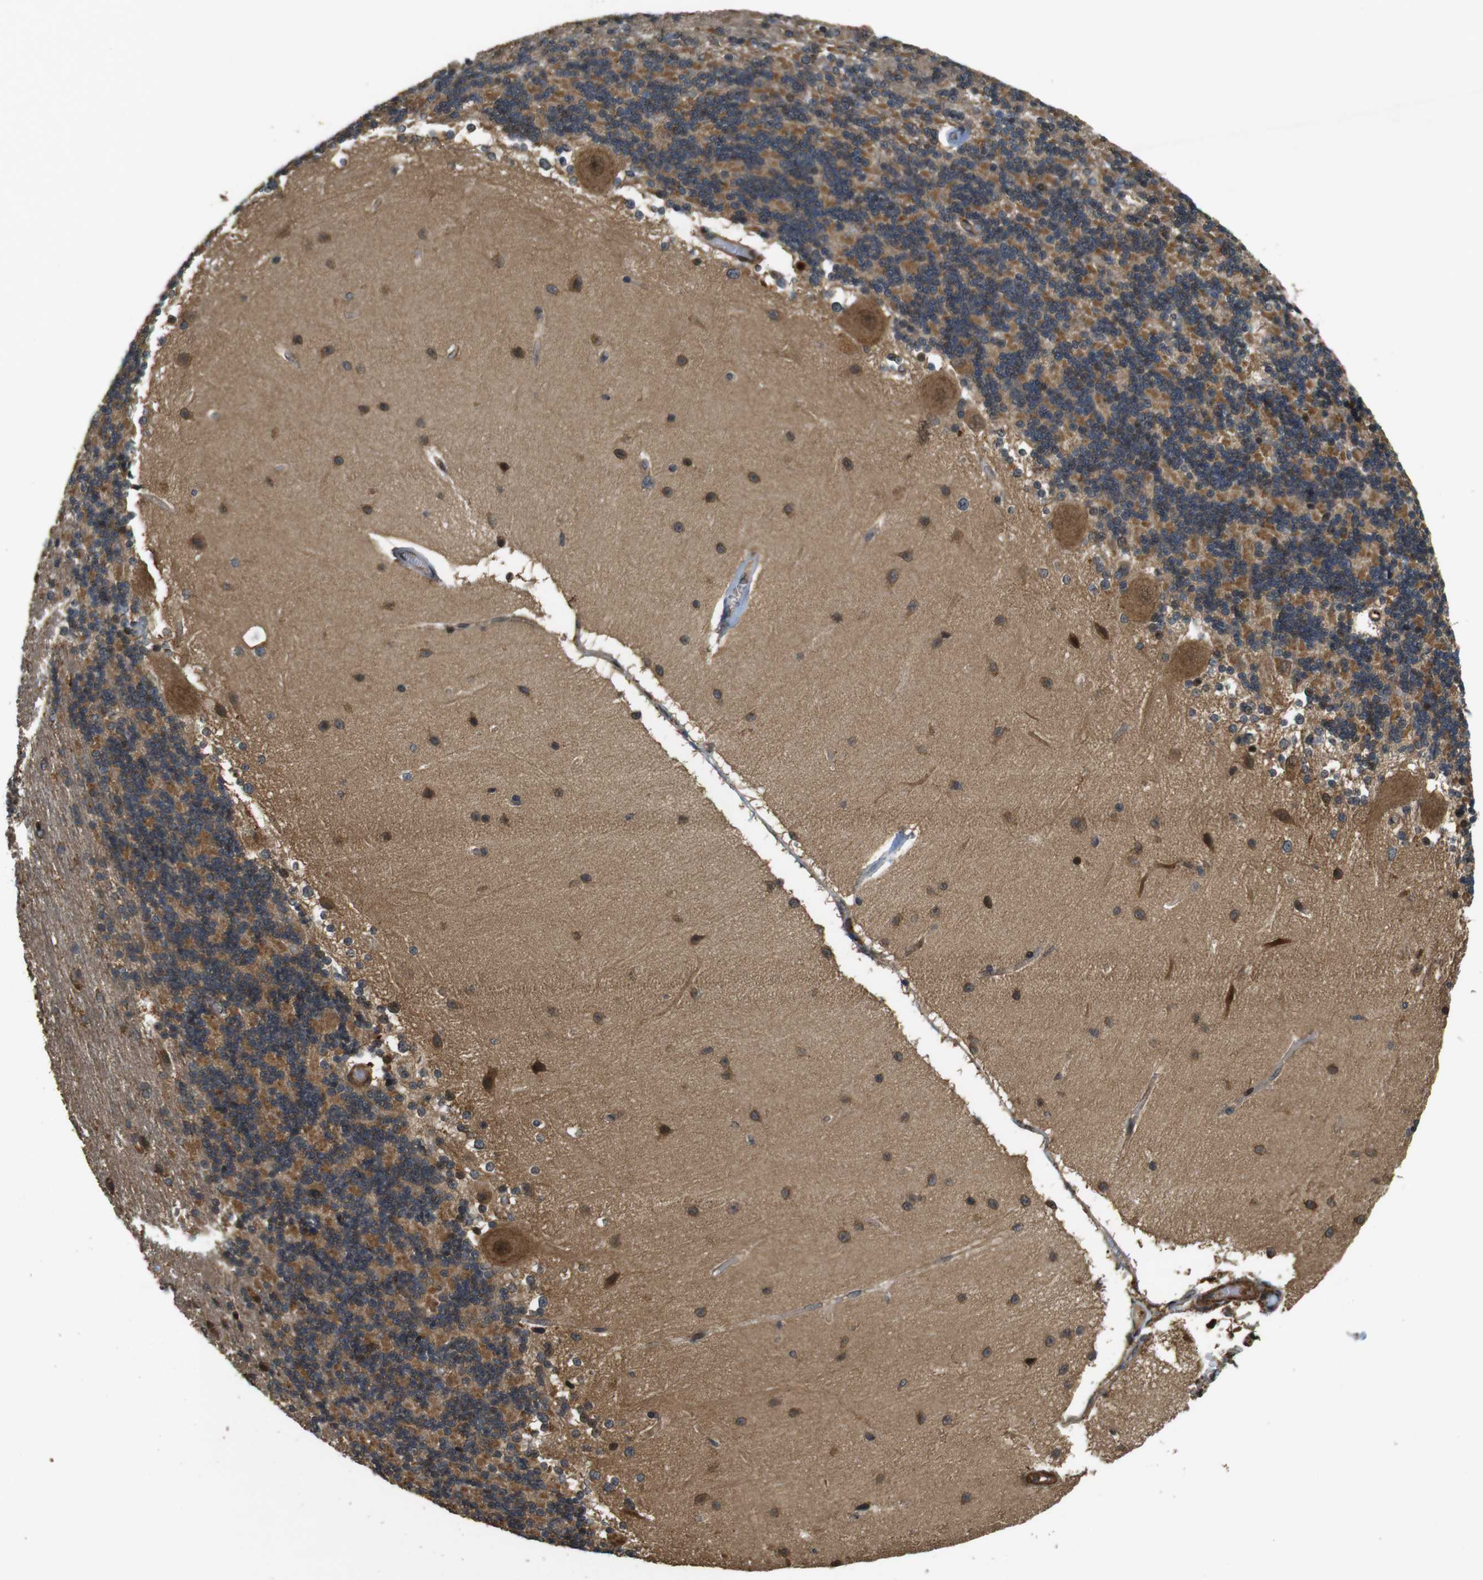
{"staining": {"intensity": "moderate", "quantity": ">75%", "location": "cytoplasmic/membranous"}, "tissue": "cerebellum", "cell_type": "Cells in granular layer", "image_type": "normal", "snomed": [{"axis": "morphology", "description": "Normal tissue, NOS"}, {"axis": "topography", "description": "Cerebellum"}], "caption": "The image exhibits staining of benign cerebellum, revealing moderate cytoplasmic/membranous protein staining (brown color) within cells in granular layer.", "gene": "BNIP3", "patient": {"sex": "female", "age": 54}}